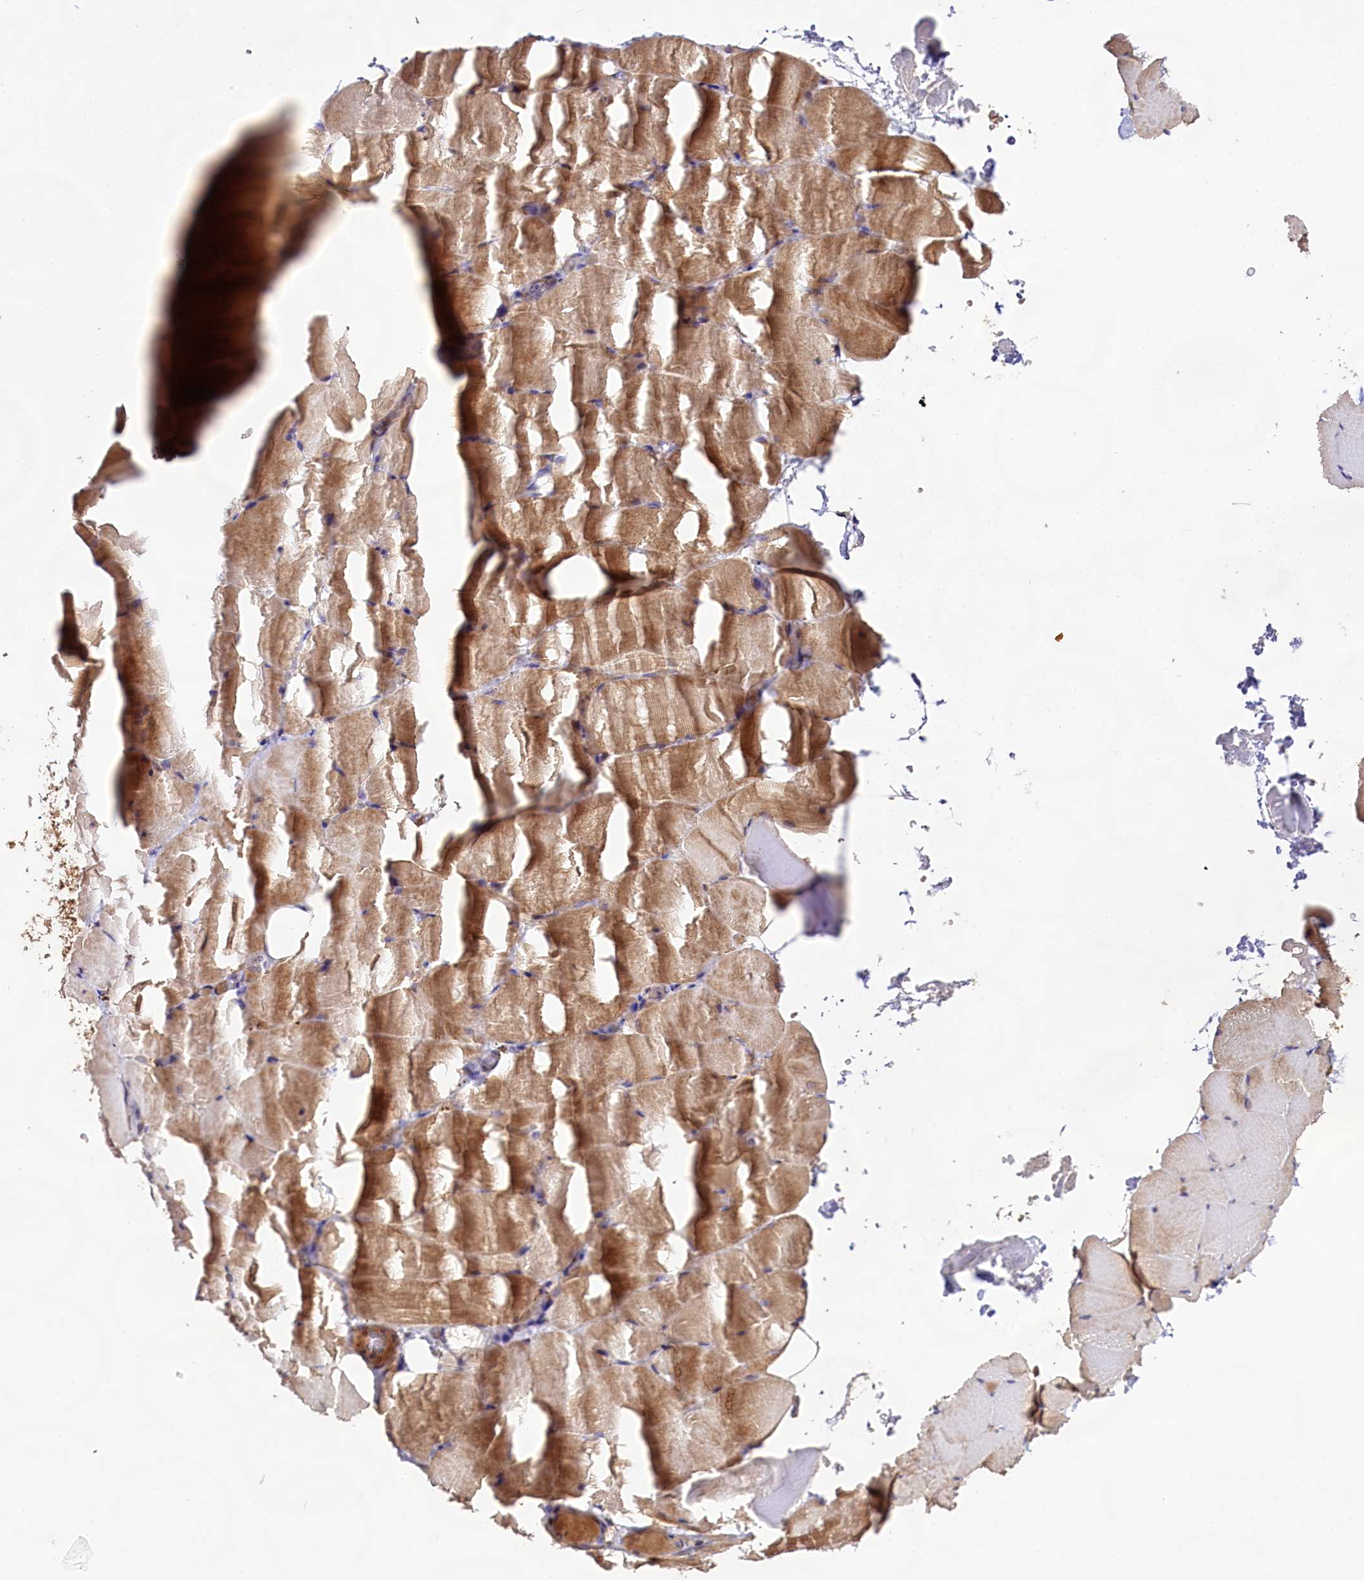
{"staining": {"intensity": "moderate", "quantity": "25%-75%", "location": "cytoplasmic/membranous"}, "tissue": "skeletal muscle", "cell_type": "Myocytes", "image_type": "normal", "snomed": [{"axis": "morphology", "description": "Normal tissue, NOS"}, {"axis": "topography", "description": "Skeletal muscle"}, {"axis": "topography", "description": "Parathyroid gland"}], "caption": "Protein staining shows moderate cytoplasmic/membranous positivity in about 25%-75% of myocytes in unremarkable skeletal muscle. The protein is shown in brown color, while the nuclei are stained blue.", "gene": "DMXL2", "patient": {"sex": "female", "age": 37}}